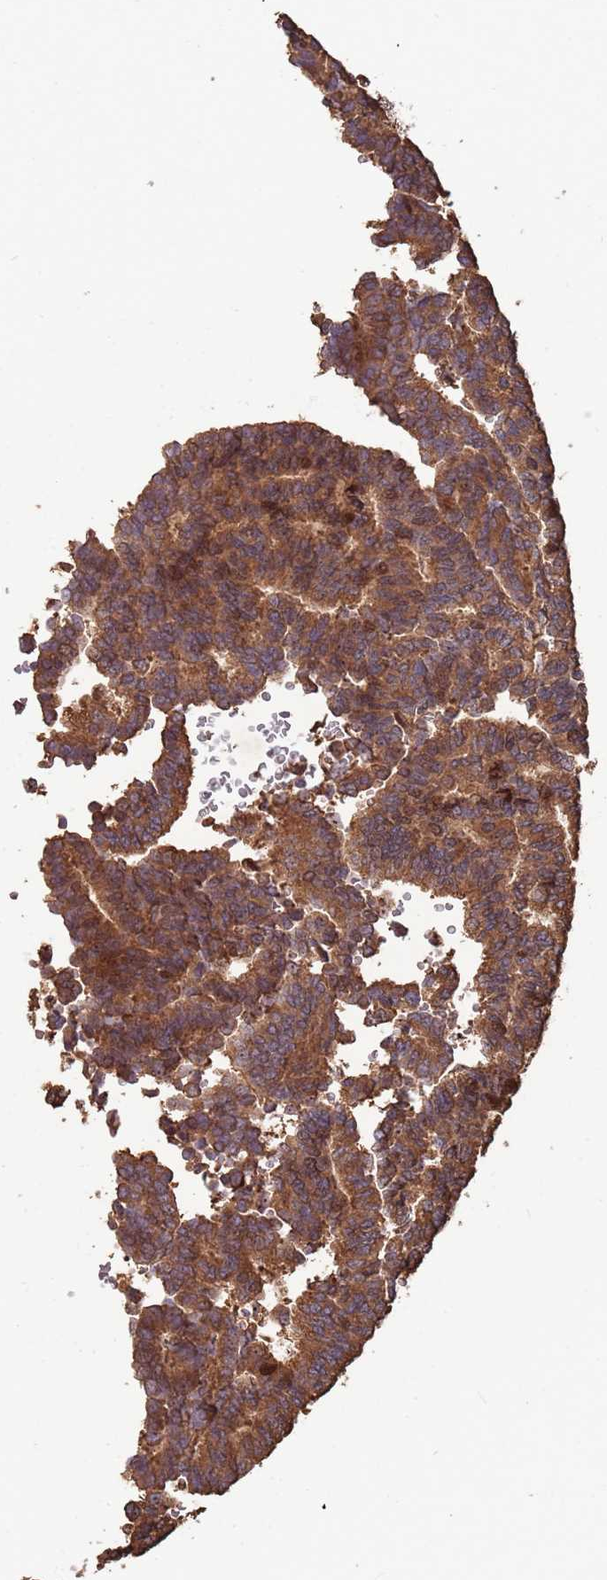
{"staining": {"intensity": "moderate", "quantity": ">75%", "location": "cytoplasmic/membranous"}, "tissue": "thyroid cancer", "cell_type": "Tumor cells", "image_type": "cancer", "snomed": [{"axis": "morphology", "description": "Papillary adenocarcinoma, NOS"}, {"axis": "topography", "description": "Thyroid gland"}], "caption": "IHC image of human papillary adenocarcinoma (thyroid) stained for a protein (brown), which exhibits medium levels of moderate cytoplasmic/membranous positivity in approximately >75% of tumor cells.", "gene": "ZNF428", "patient": {"sex": "female", "age": 35}}